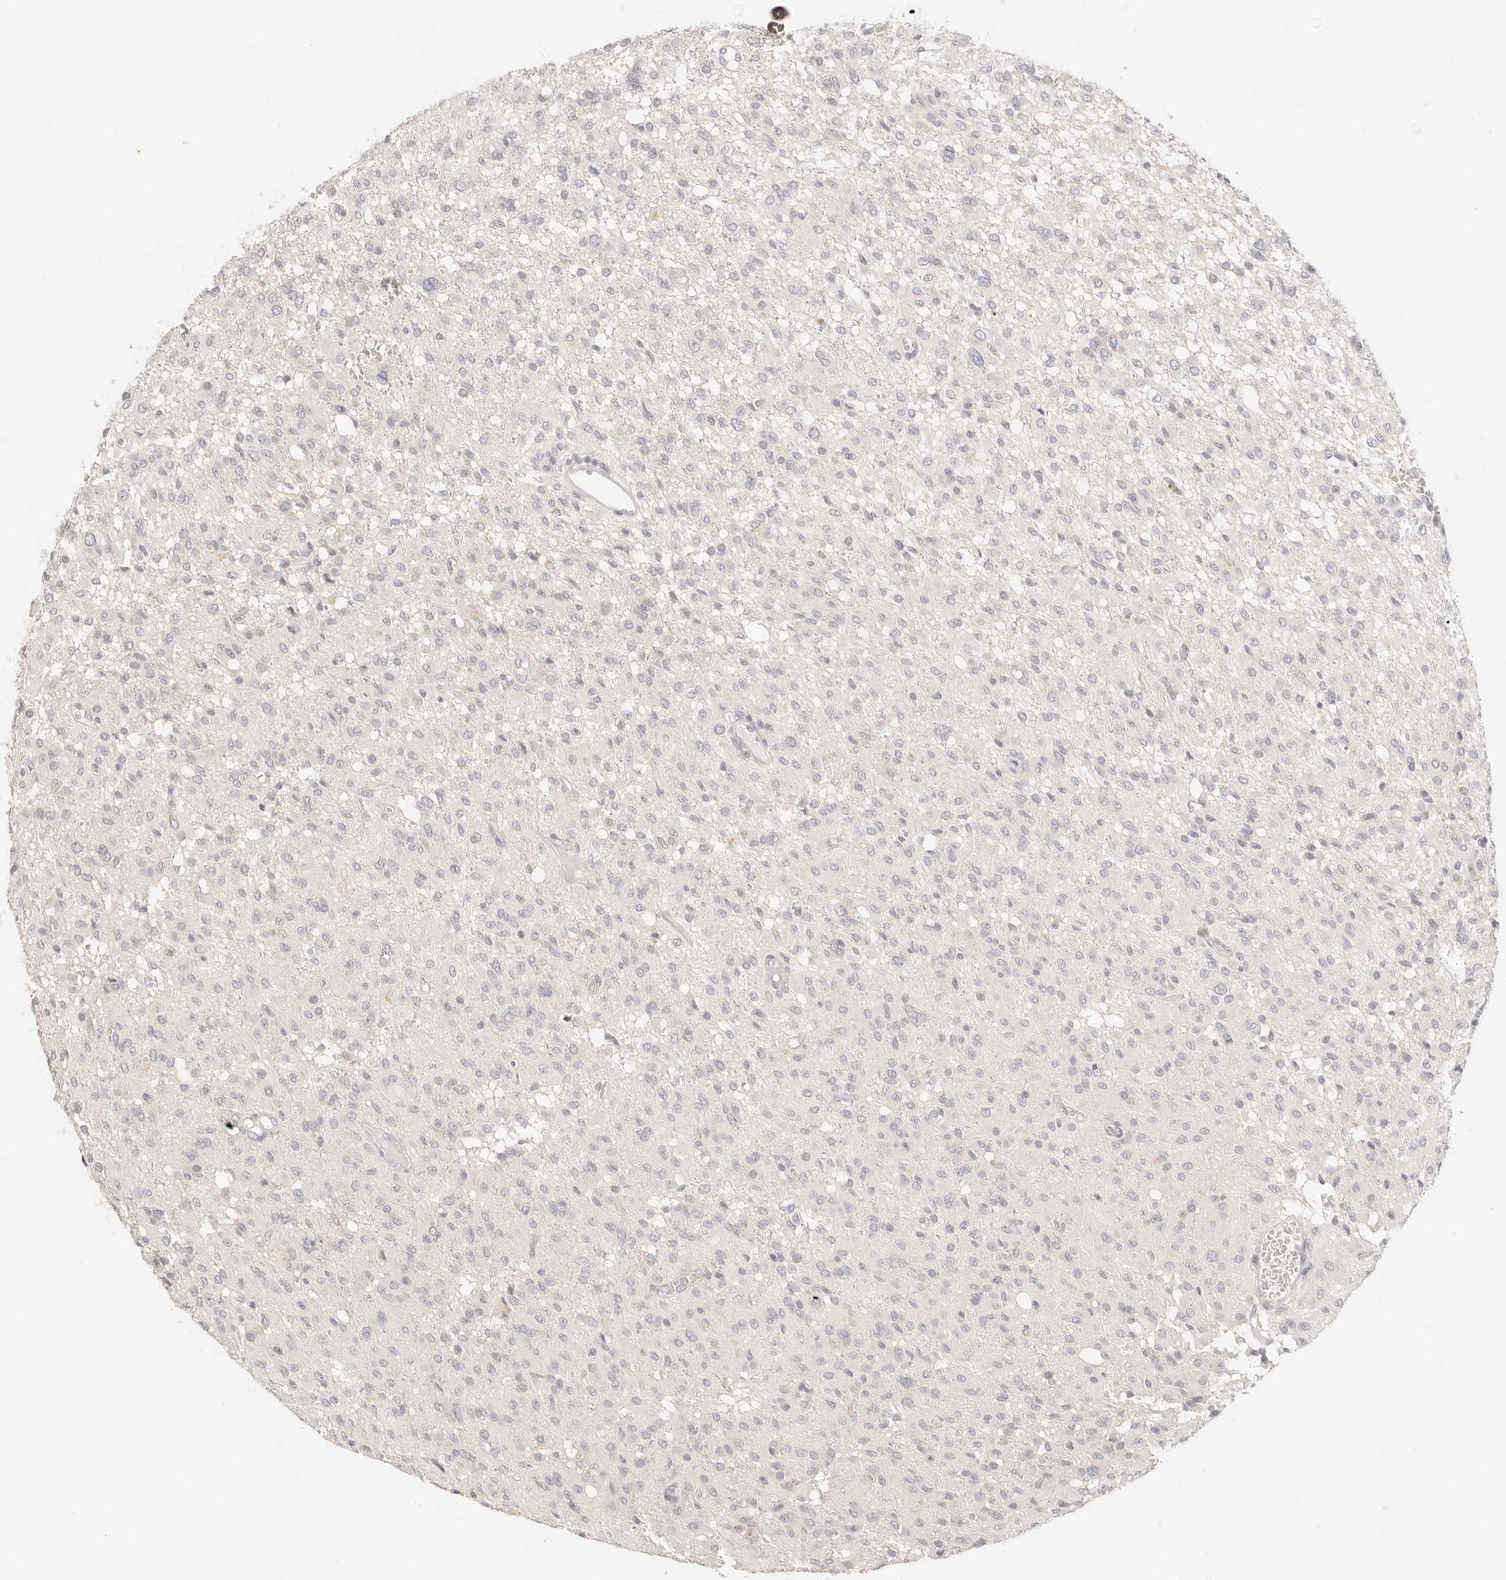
{"staining": {"intensity": "negative", "quantity": "none", "location": "none"}, "tissue": "glioma", "cell_type": "Tumor cells", "image_type": "cancer", "snomed": [{"axis": "morphology", "description": "Glioma, malignant, High grade"}, {"axis": "topography", "description": "Brain"}], "caption": "Immunohistochemistry micrograph of neoplastic tissue: human glioma stained with DAB (3,3'-diaminobenzidine) exhibits no significant protein staining in tumor cells.", "gene": "GPR156", "patient": {"sex": "female", "age": 59}}